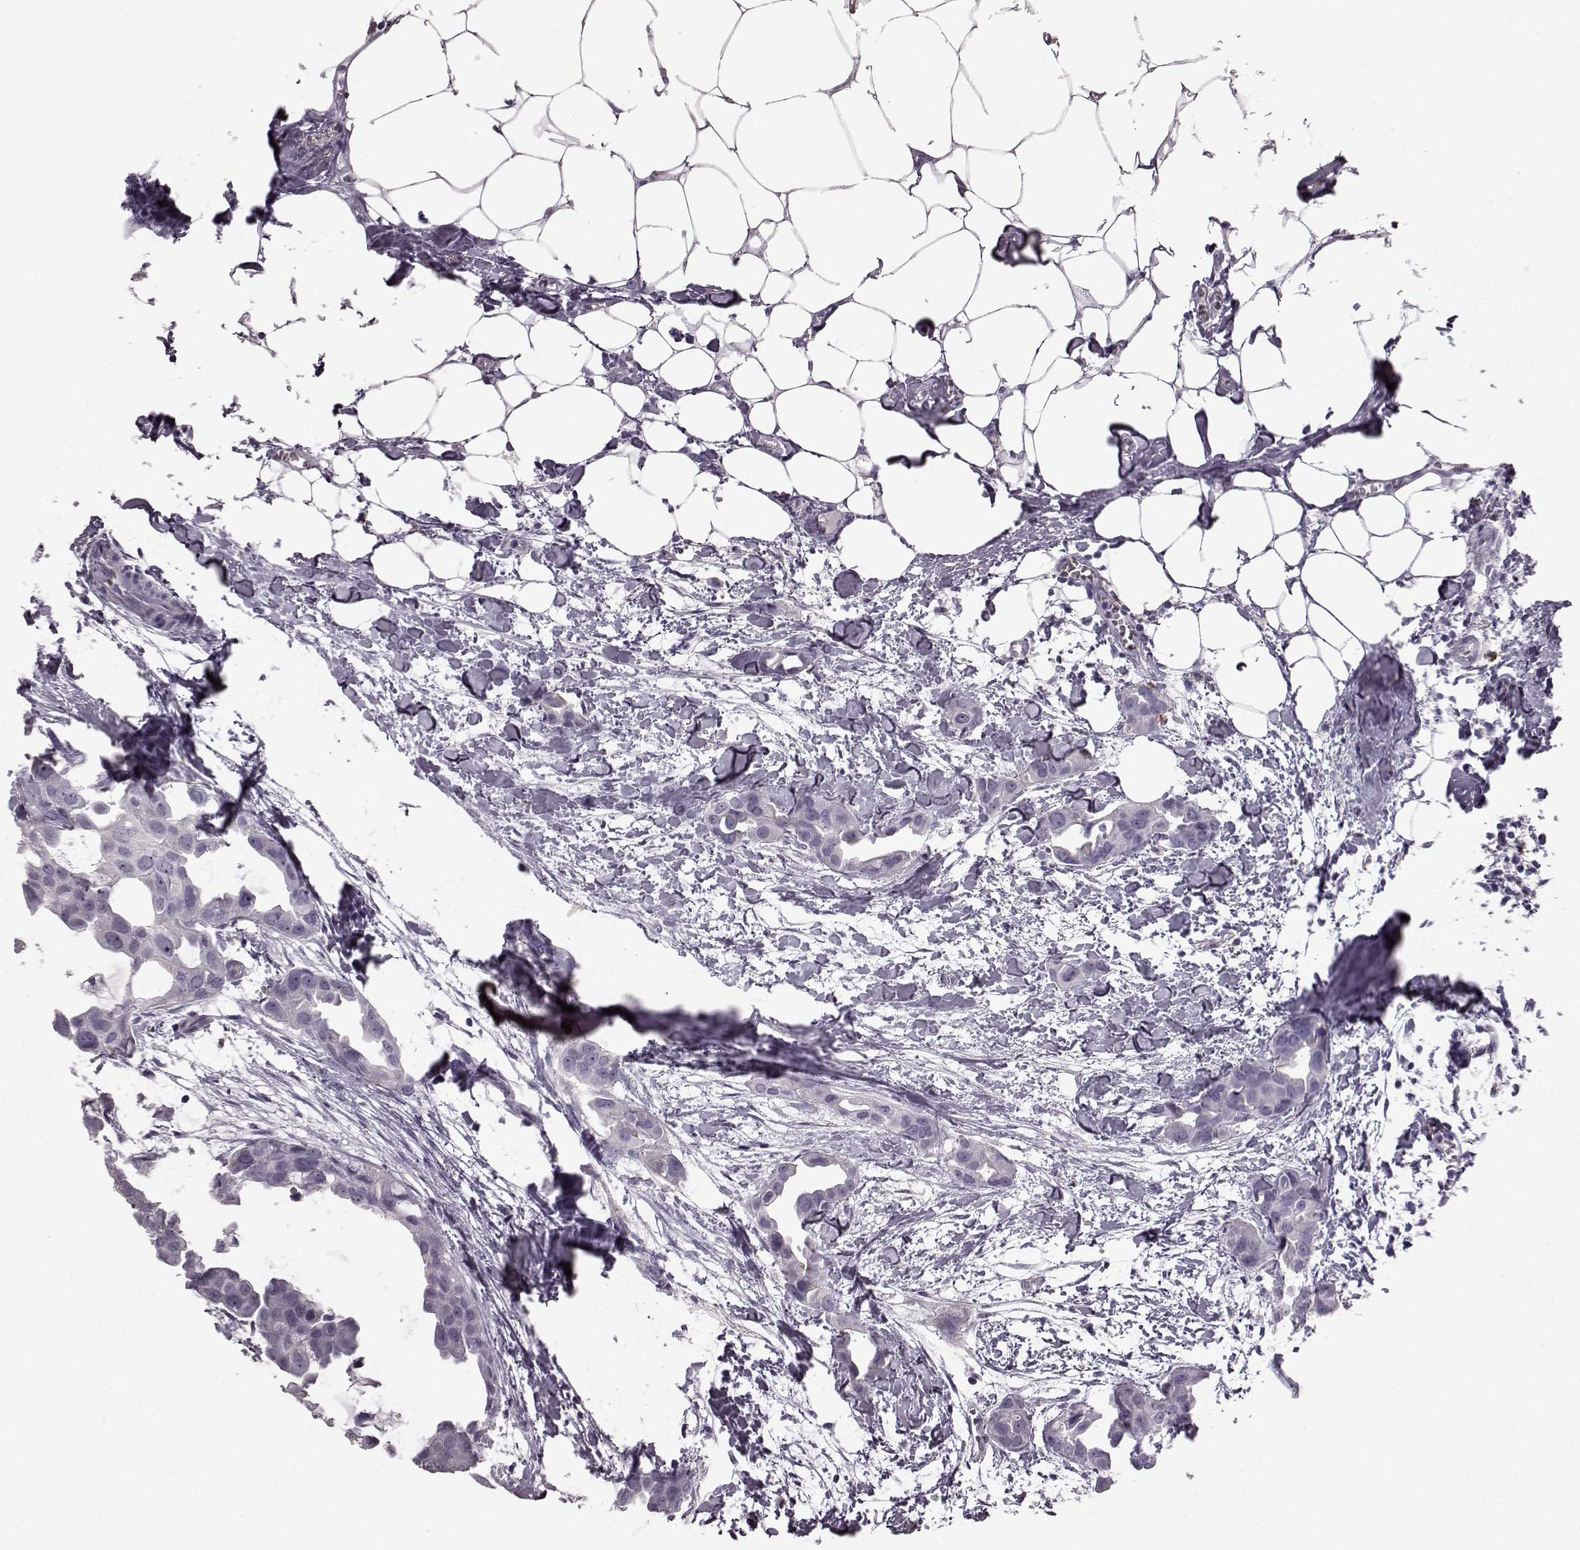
{"staining": {"intensity": "negative", "quantity": "none", "location": "none"}, "tissue": "breast cancer", "cell_type": "Tumor cells", "image_type": "cancer", "snomed": [{"axis": "morphology", "description": "Duct carcinoma"}, {"axis": "topography", "description": "Breast"}], "caption": "Tumor cells are negative for protein expression in human breast infiltrating ductal carcinoma.", "gene": "SNTG1", "patient": {"sex": "female", "age": 38}}